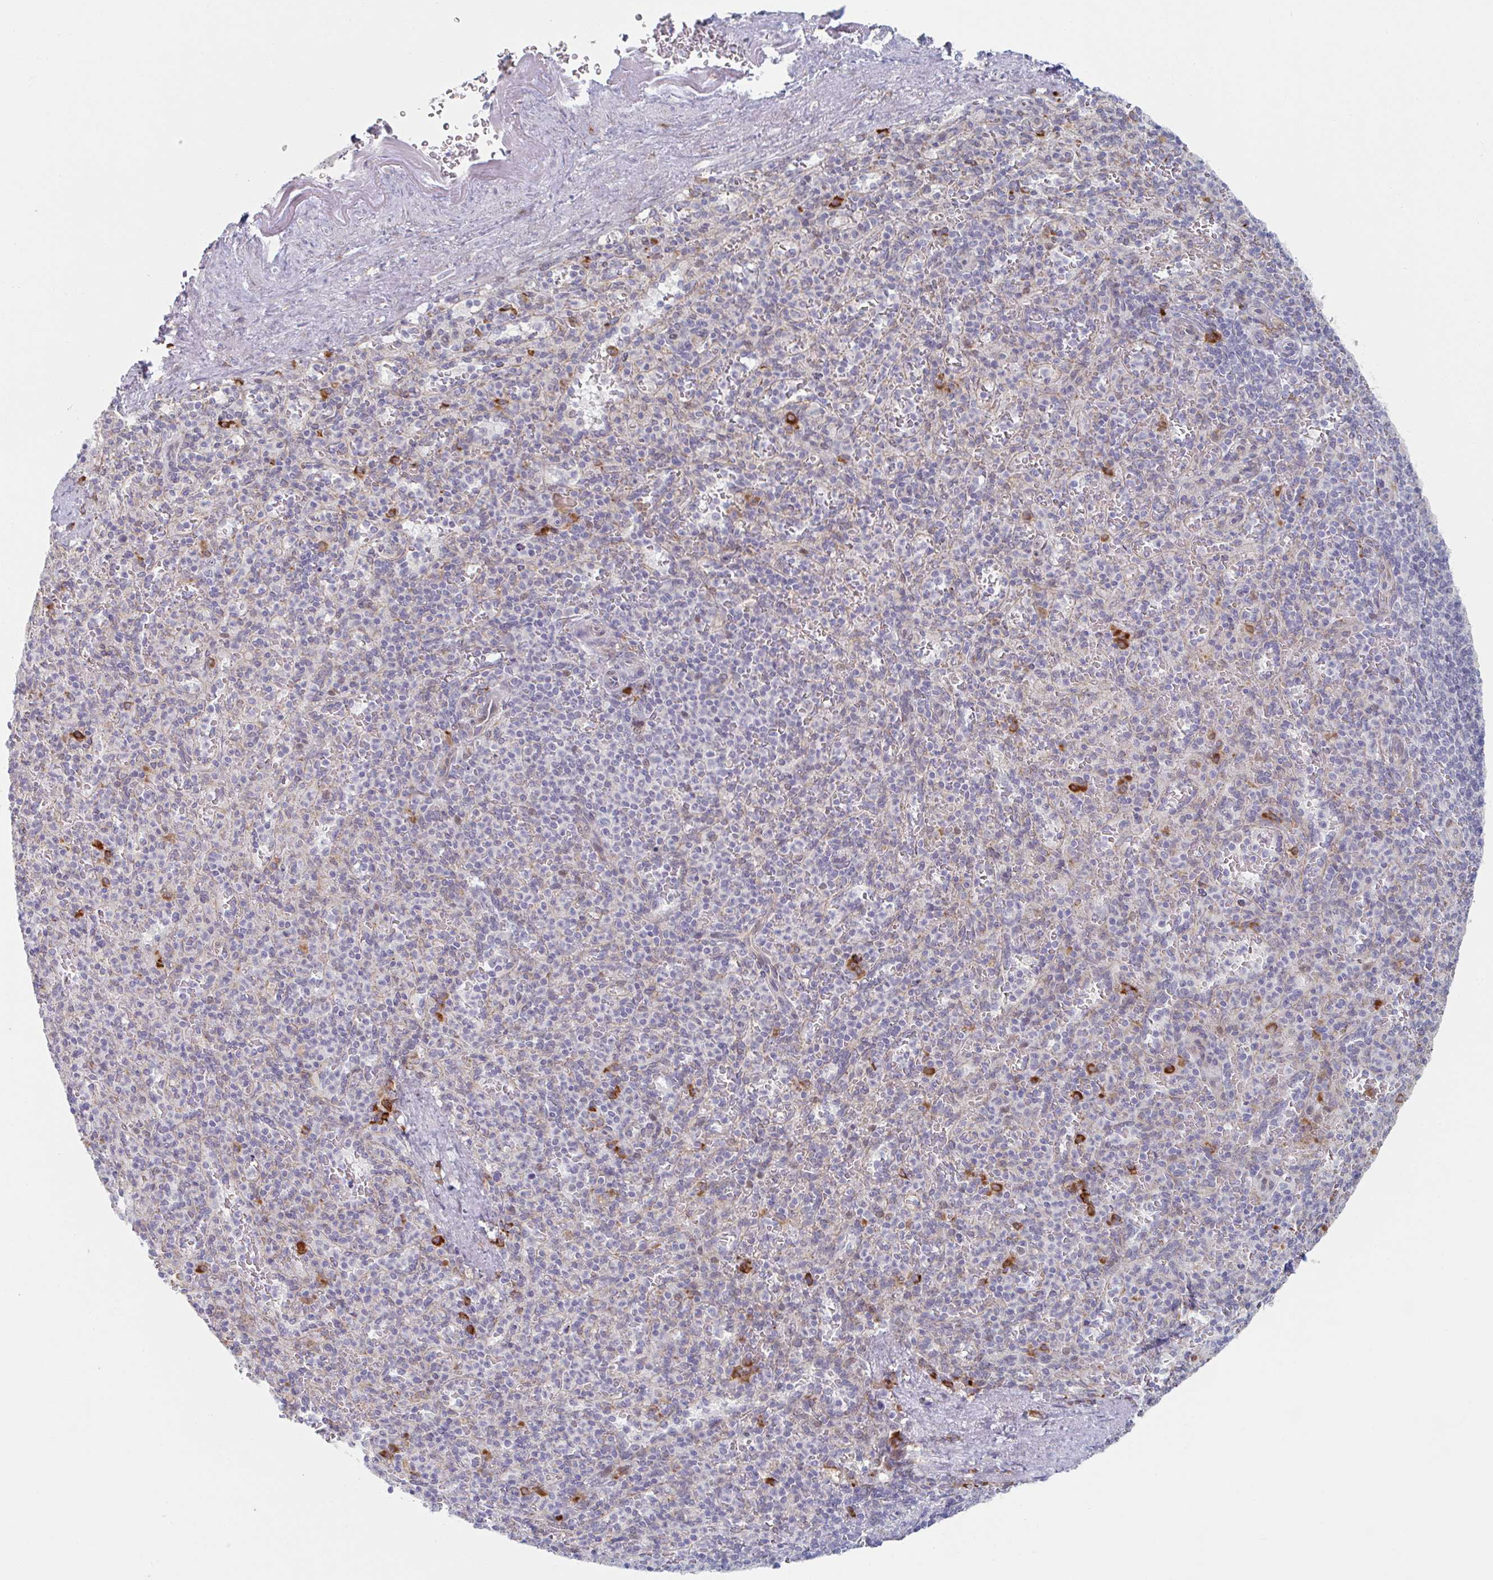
{"staining": {"intensity": "strong", "quantity": "<25%", "location": "cytoplasmic/membranous"}, "tissue": "spleen", "cell_type": "Cells in red pulp", "image_type": "normal", "snomed": [{"axis": "morphology", "description": "Normal tissue, NOS"}, {"axis": "topography", "description": "Spleen"}], "caption": "A high-resolution histopathology image shows IHC staining of benign spleen, which demonstrates strong cytoplasmic/membranous staining in about <25% of cells in red pulp. The protein is stained brown, and the nuclei are stained in blue (DAB (3,3'-diaminobenzidine) IHC with brightfield microscopy, high magnification).", "gene": "TRAPPC10", "patient": {"sex": "female", "age": 74}}